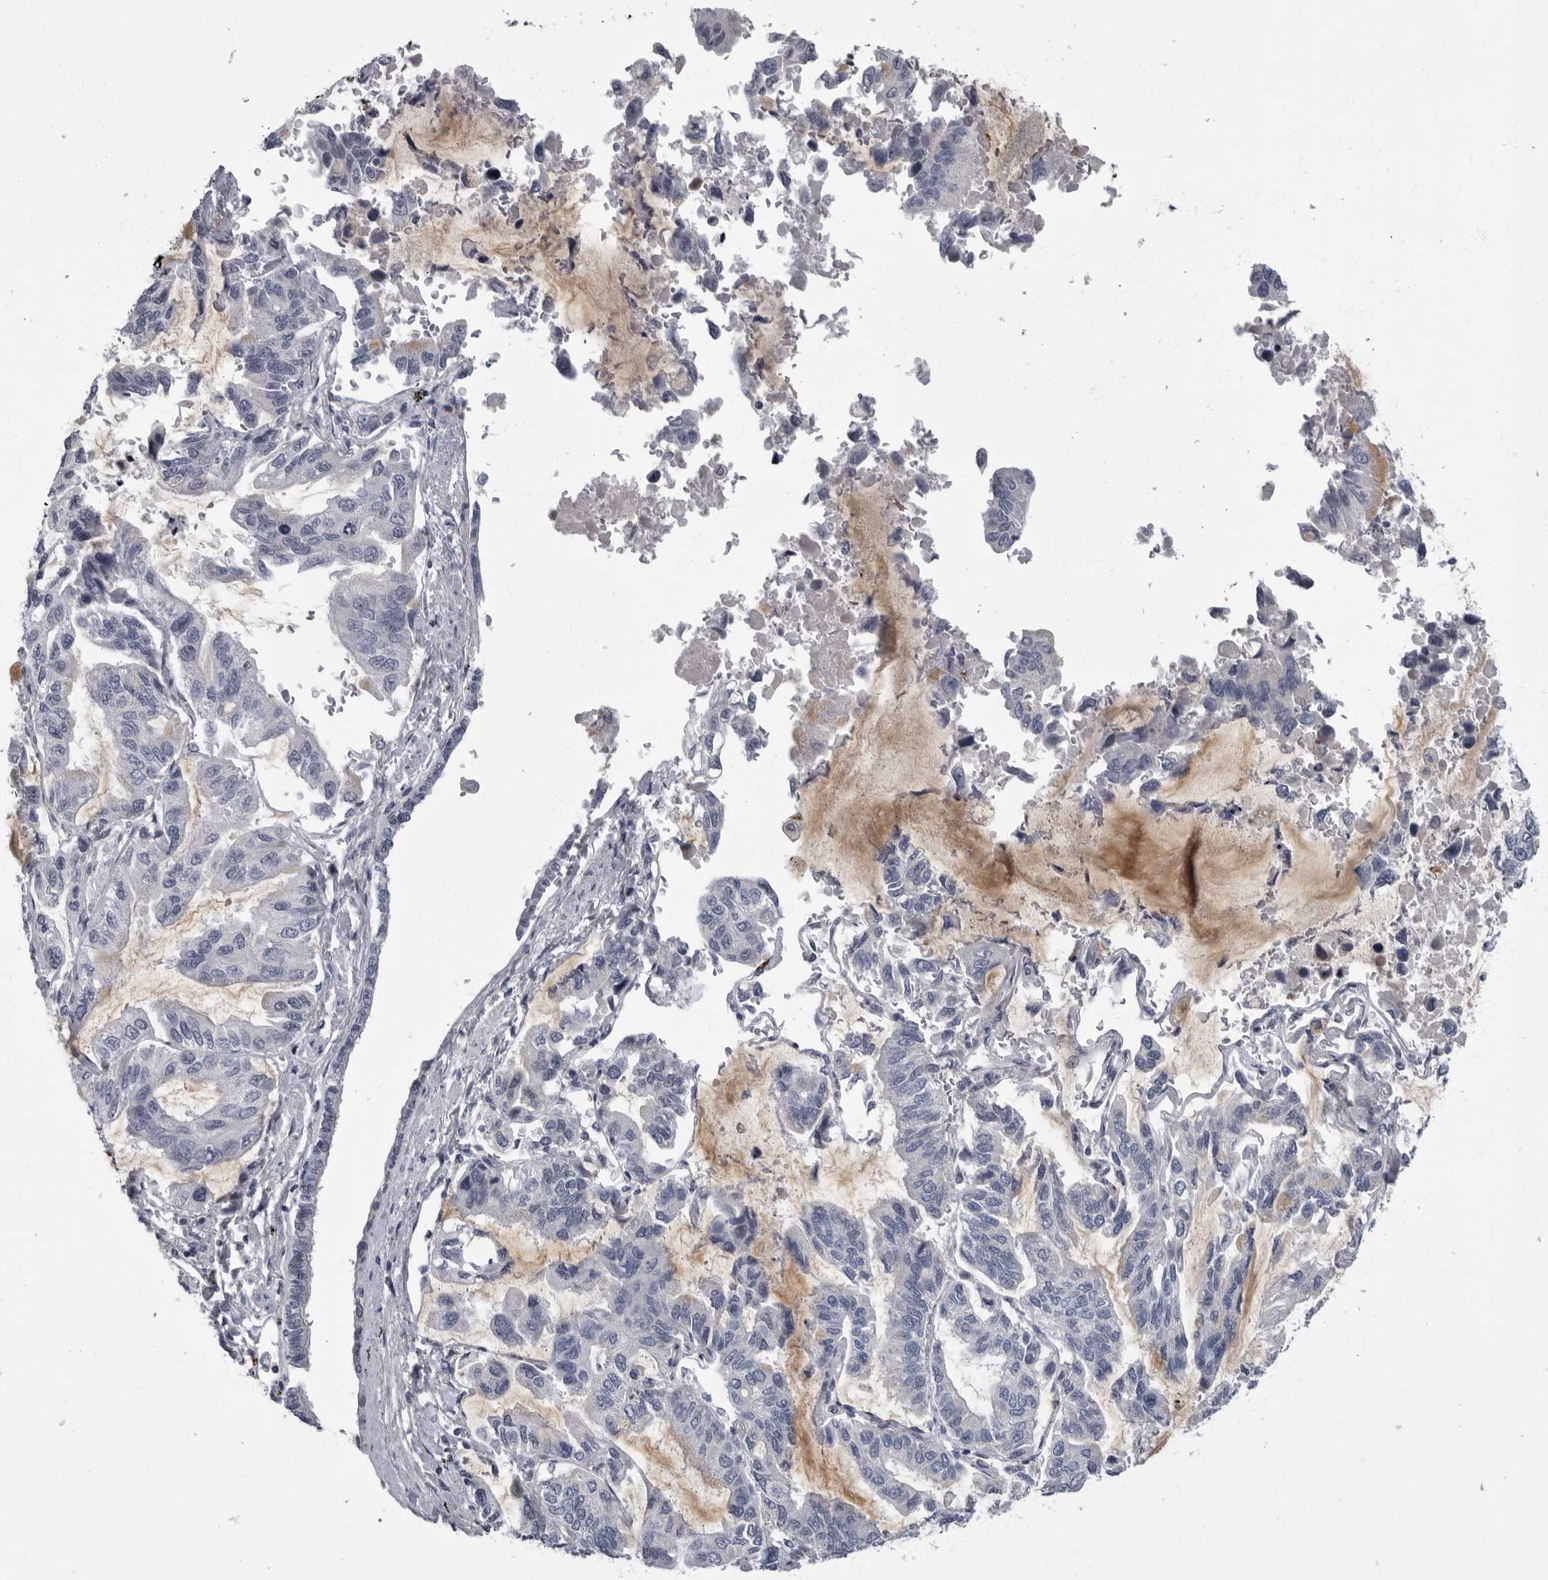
{"staining": {"intensity": "negative", "quantity": "none", "location": "none"}, "tissue": "lung cancer", "cell_type": "Tumor cells", "image_type": "cancer", "snomed": [{"axis": "morphology", "description": "Adenocarcinoma, NOS"}, {"axis": "topography", "description": "Lung"}], "caption": "High power microscopy image of an immunohistochemistry micrograph of lung cancer (adenocarcinoma), revealing no significant staining in tumor cells. (Brightfield microscopy of DAB (3,3'-diaminobenzidine) IHC at high magnification).", "gene": "SLC25A39", "patient": {"sex": "male", "age": 64}}